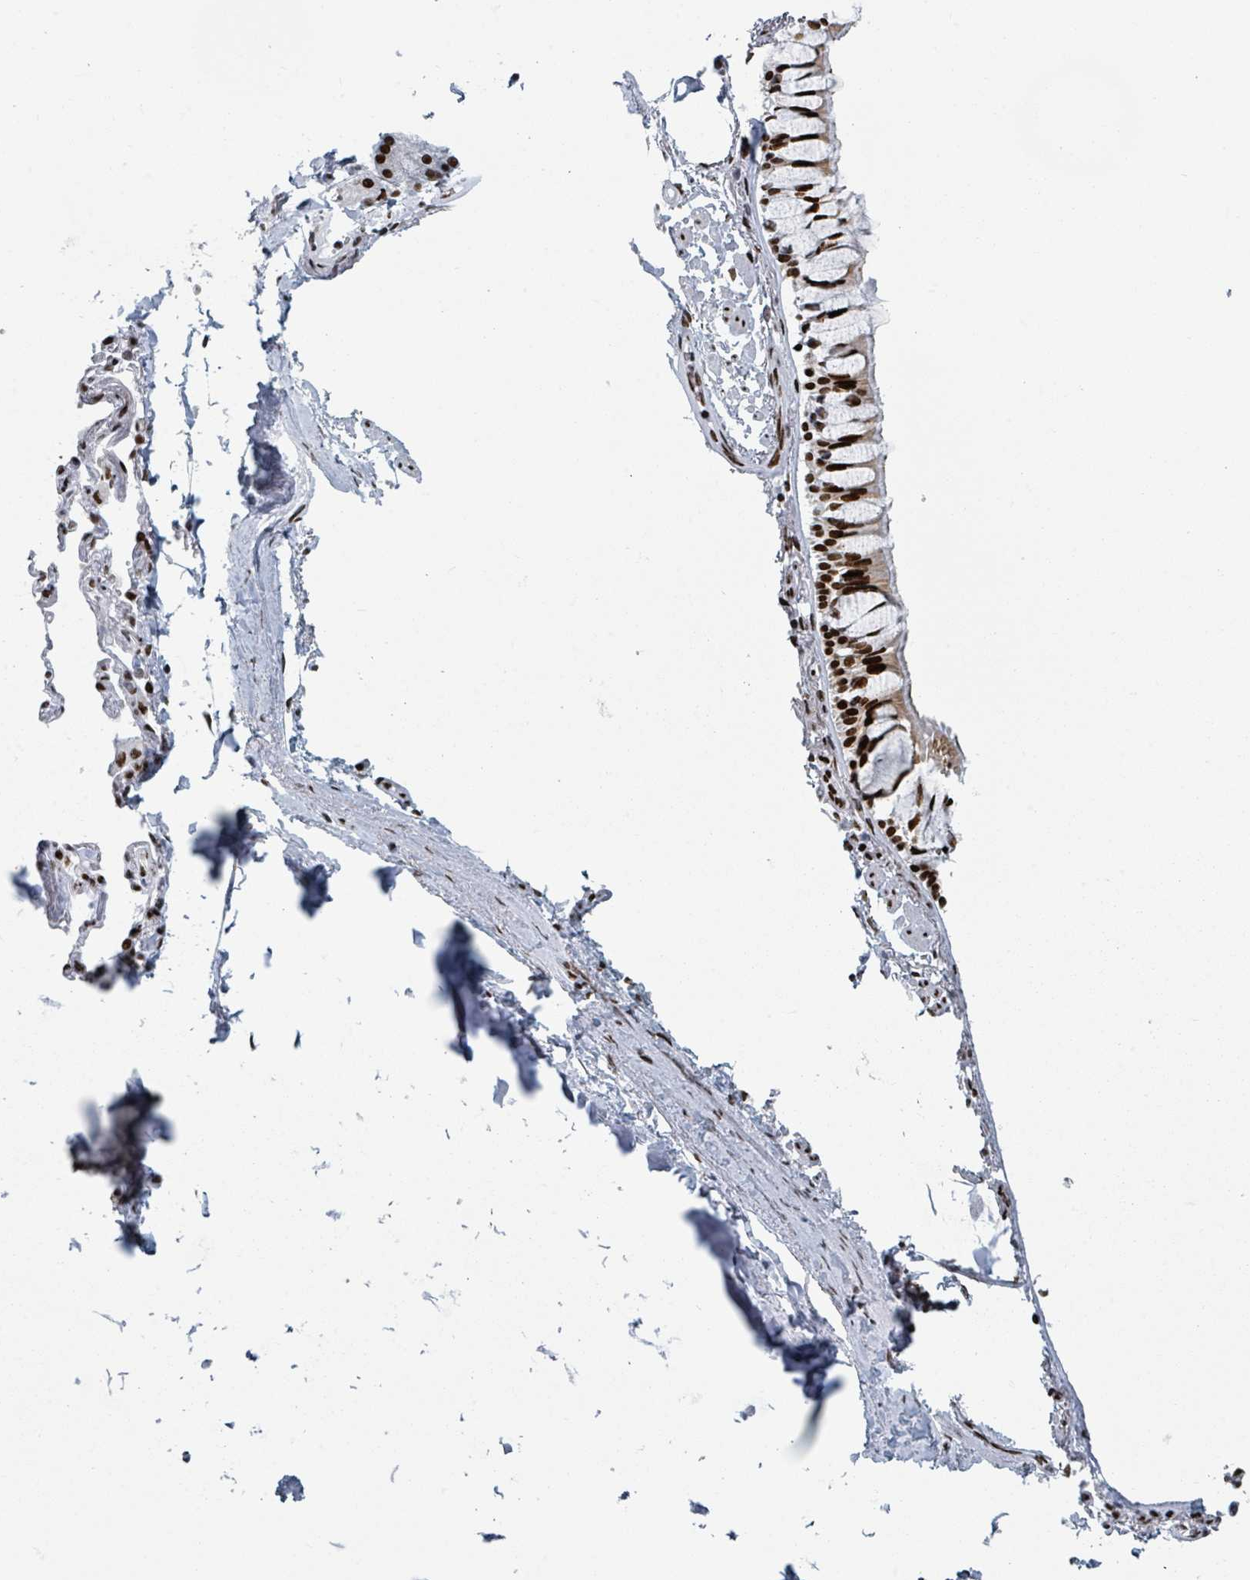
{"staining": {"intensity": "strong", "quantity": ">75%", "location": "nuclear"}, "tissue": "bronchus", "cell_type": "Respiratory epithelial cells", "image_type": "normal", "snomed": [{"axis": "morphology", "description": "Normal tissue, NOS"}, {"axis": "topography", "description": "Bronchus"}], "caption": "An image of bronchus stained for a protein demonstrates strong nuclear brown staining in respiratory epithelial cells. (Stains: DAB (3,3'-diaminobenzidine) in brown, nuclei in blue, Microscopy: brightfield microscopy at high magnification).", "gene": "DHX16", "patient": {"sex": "male", "age": 70}}